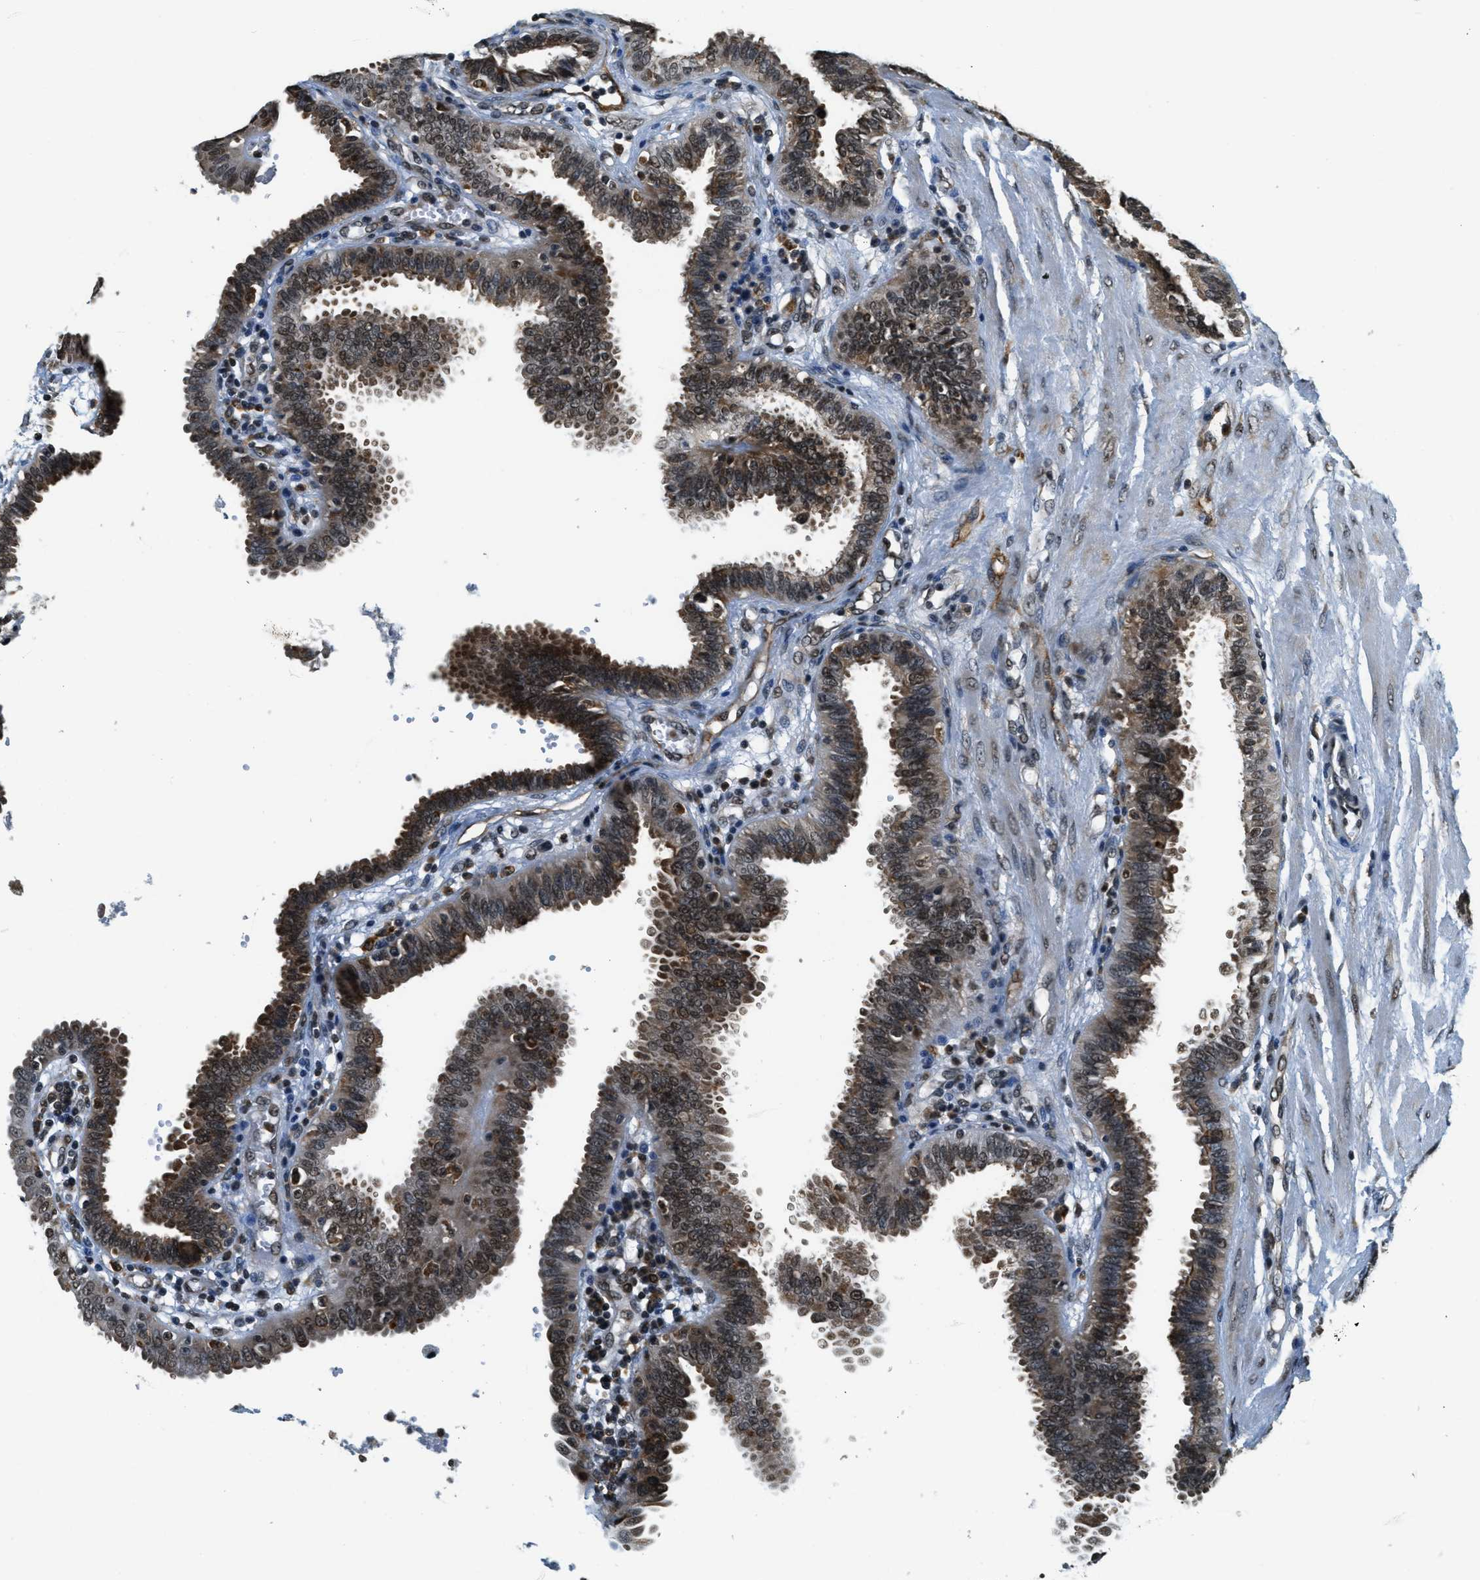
{"staining": {"intensity": "moderate", "quantity": ">75%", "location": "cytoplasmic/membranous,nuclear"}, "tissue": "fallopian tube", "cell_type": "Glandular cells", "image_type": "normal", "snomed": [{"axis": "morphology", "description": "Normal tissue, NOS"}, {"axis": "topography", "description": "Fallopian tube"}], "caption": "This photomicrograph displays benign fallopian tube stained with immunohistochemistry to label a protein in brown. The cytoplasmic/membranous,nuclear of glandular cells show moderate positivity for the protein. Nuclei are counter-stained blue.", "gene": "RAB11FIP1", "patient": {"sex": "female", "age": 32}}